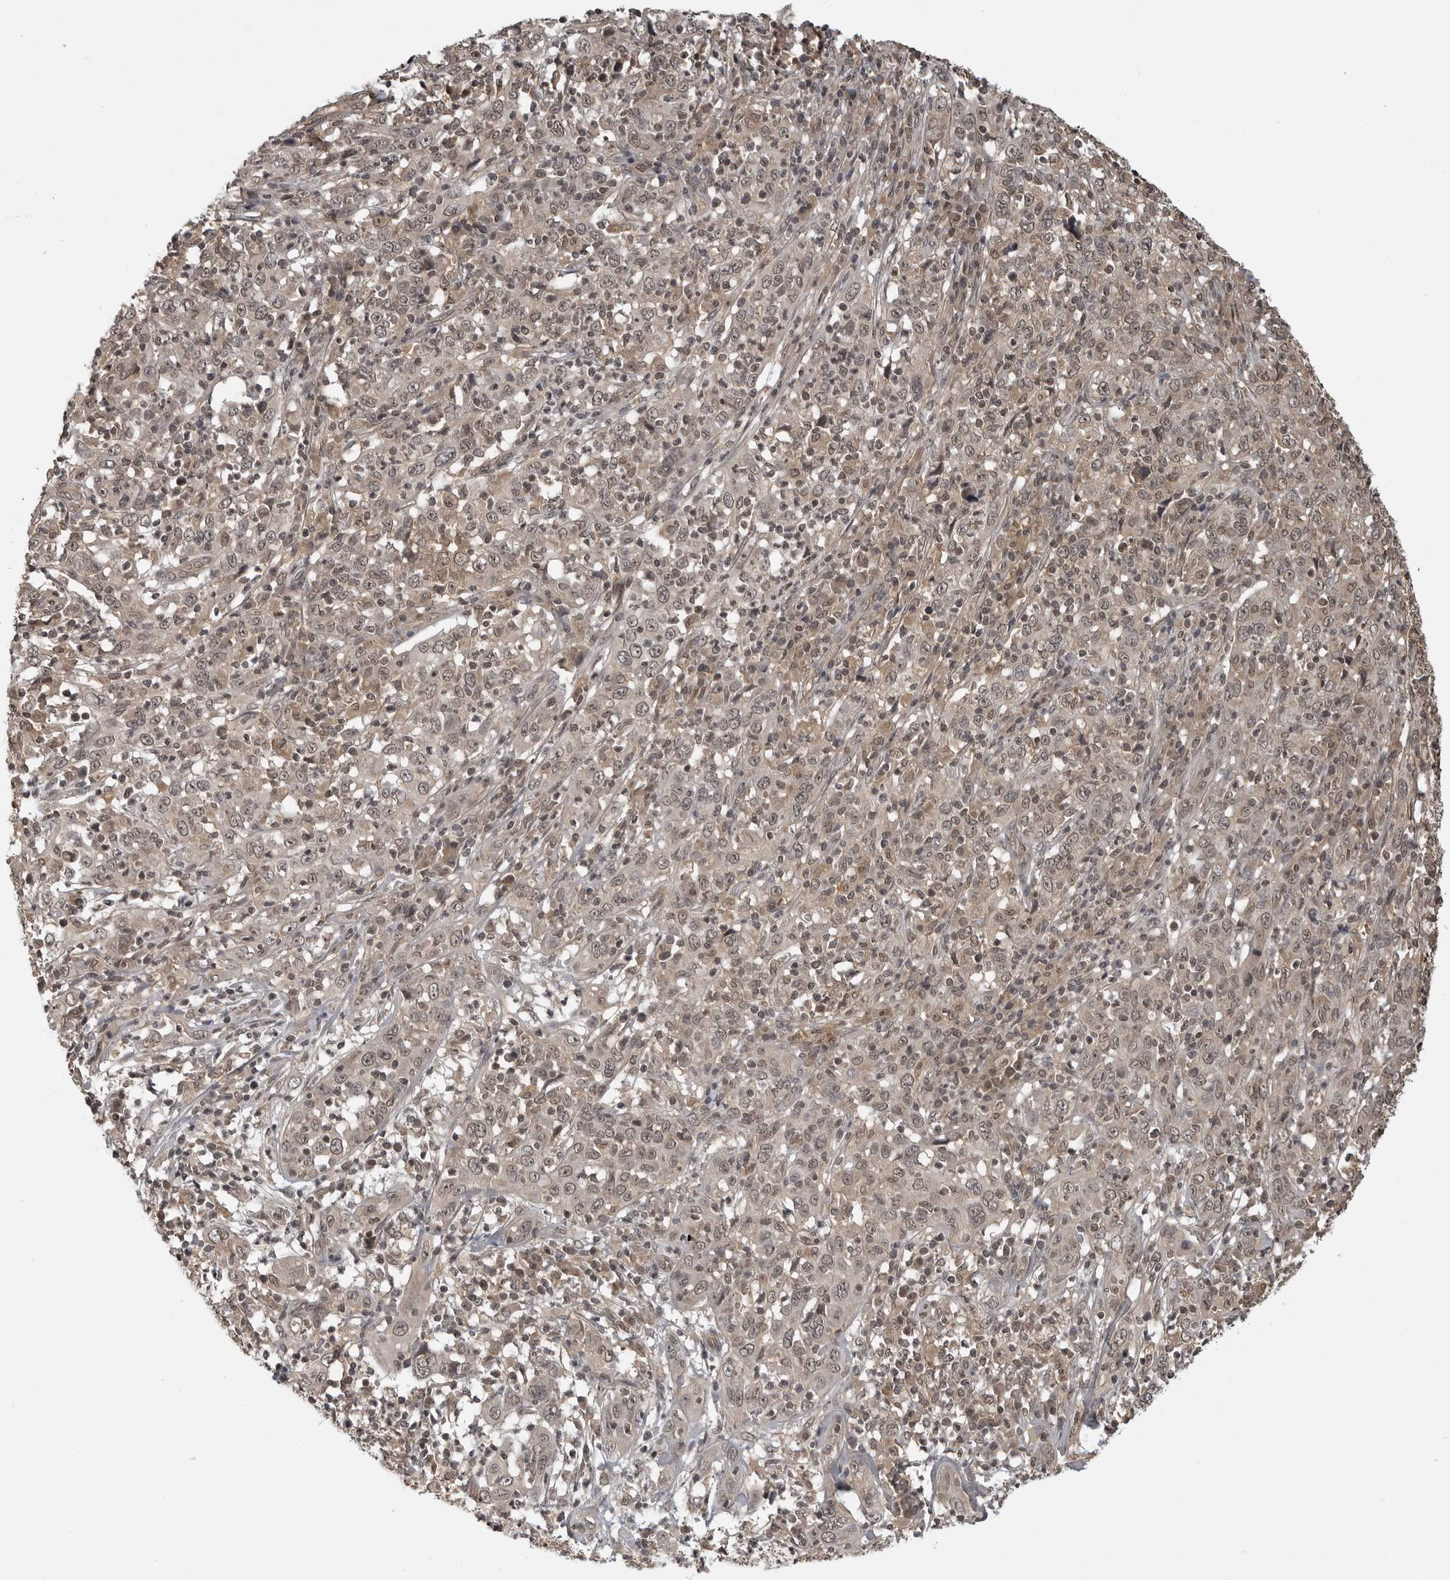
{"staining": {"intensity": "weak", "quantity": ">75%", "location": "nuclear"}, "tissue": "cervical cancer", "cell_type": "Tumor cells", "image_type": "cancer", "snomed": [{"axis": "morphology", "description": "Squamous cell carcinoma, NOS"}, {"axis": "topography", "description": "Cervix"}], "caption": "Human cervical squamous cell carcinoma stained for a protein (brown) demonstrates weak nuclear positive staining in approximately >75% of tumor cells.", "gene": "IL24", "patient": {"sex": "female", "age": 46}}